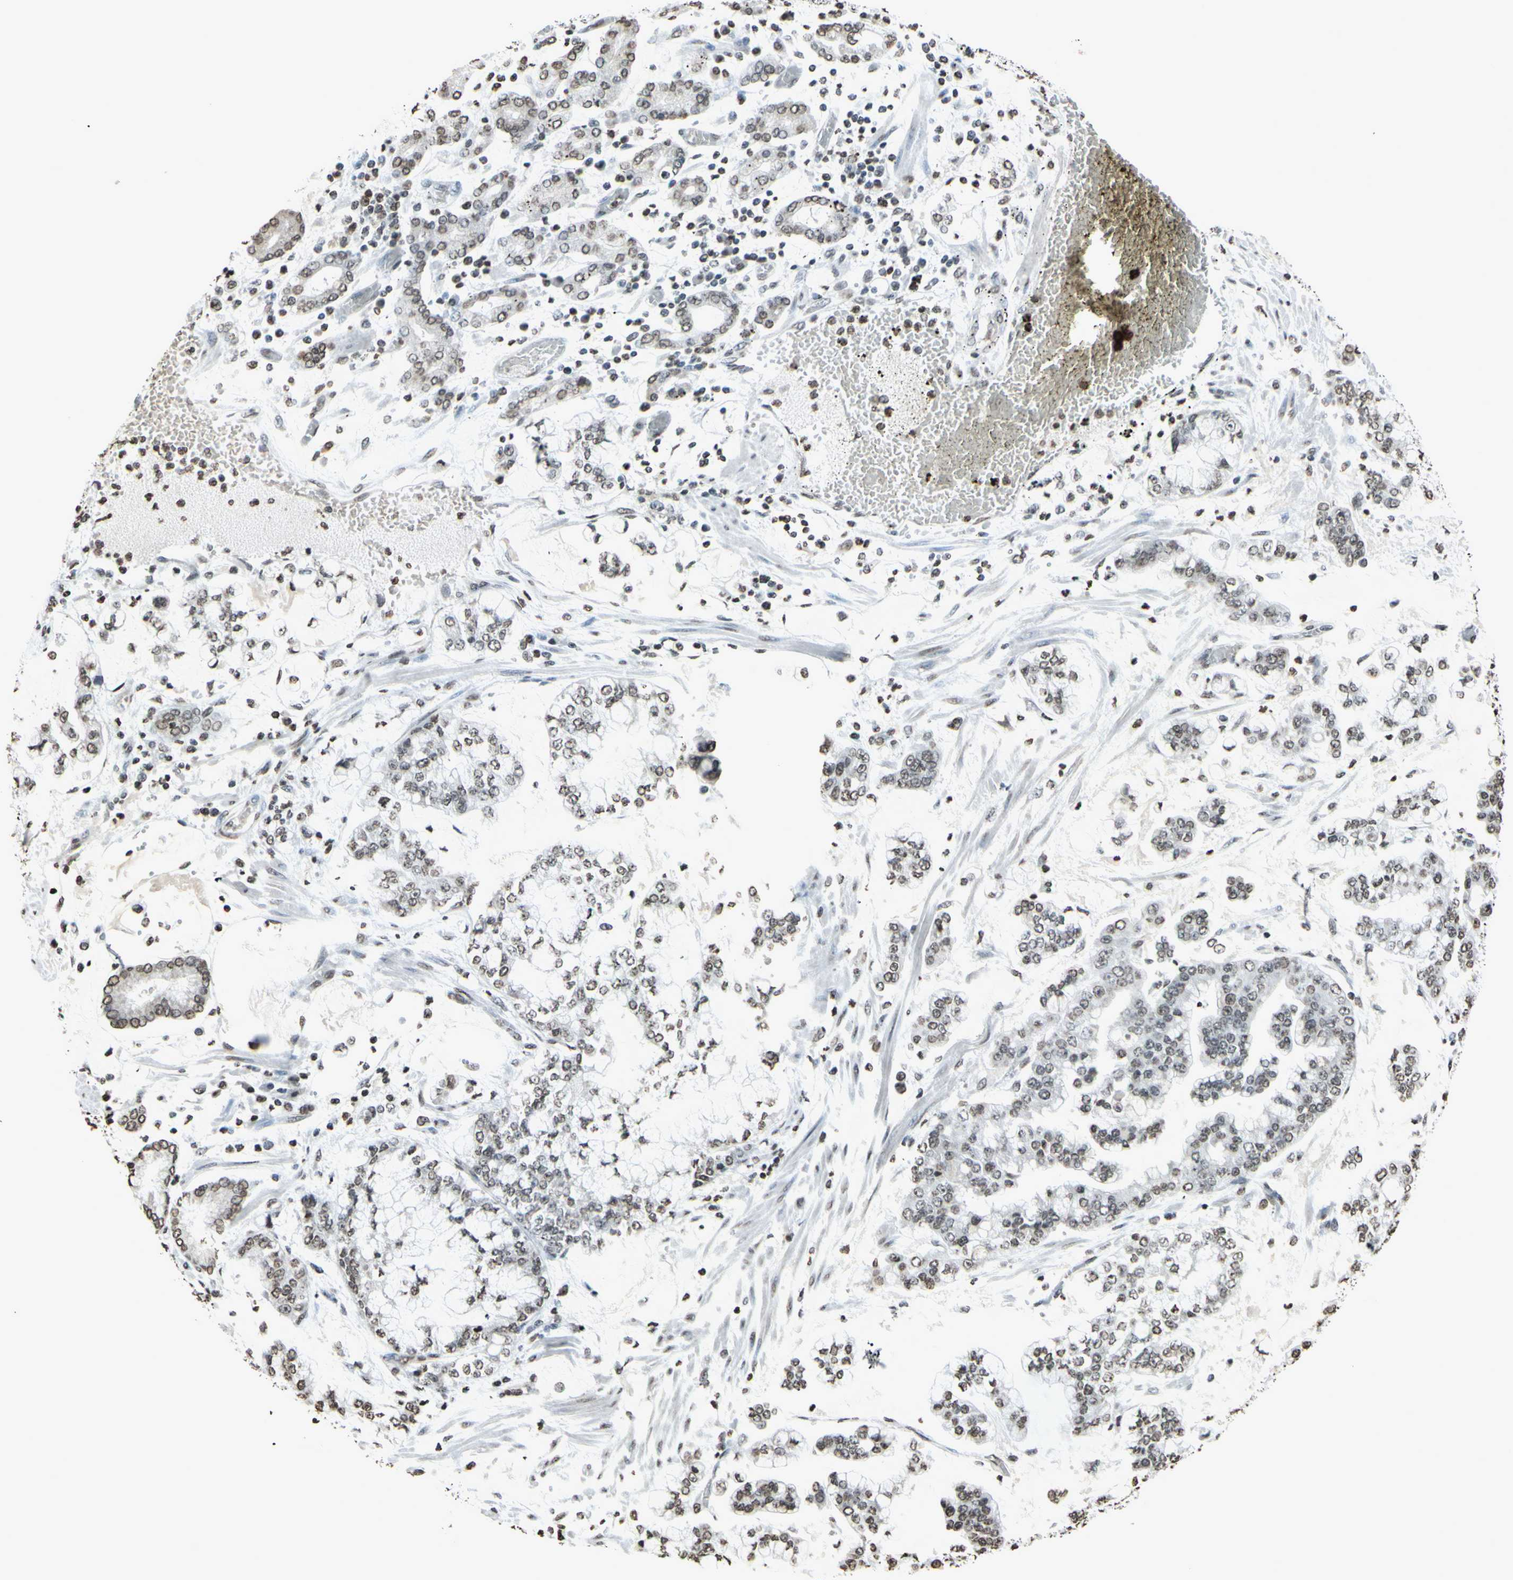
{"staining": {"intensity": "weak", "quantity": "25%-75%", "location": "cytoplasmic/membranous"}, "tissue": "stomach cancer", "cell_type": "Tumor cells", "image_type": "cancer", "snomed": [{"axis": "morphology", "description": "Normal tissue, NOS"}, {"axis": "morphology", "description": "Adenocarcinoma, NOS"}, {"axis": "topography", "description": "Stomach, upper"}, {"axis": "topography", "description": "Stomach"}], "caption": "Stomach cancer (adenocarcinoma) tissue displays weak cytoplasmic/membranous positivity in about 25%-75% of tumor cells, visualized by immunohistochemistry.", "gene": "CD79B", "patient": {"sex": "male", "age": 76}}